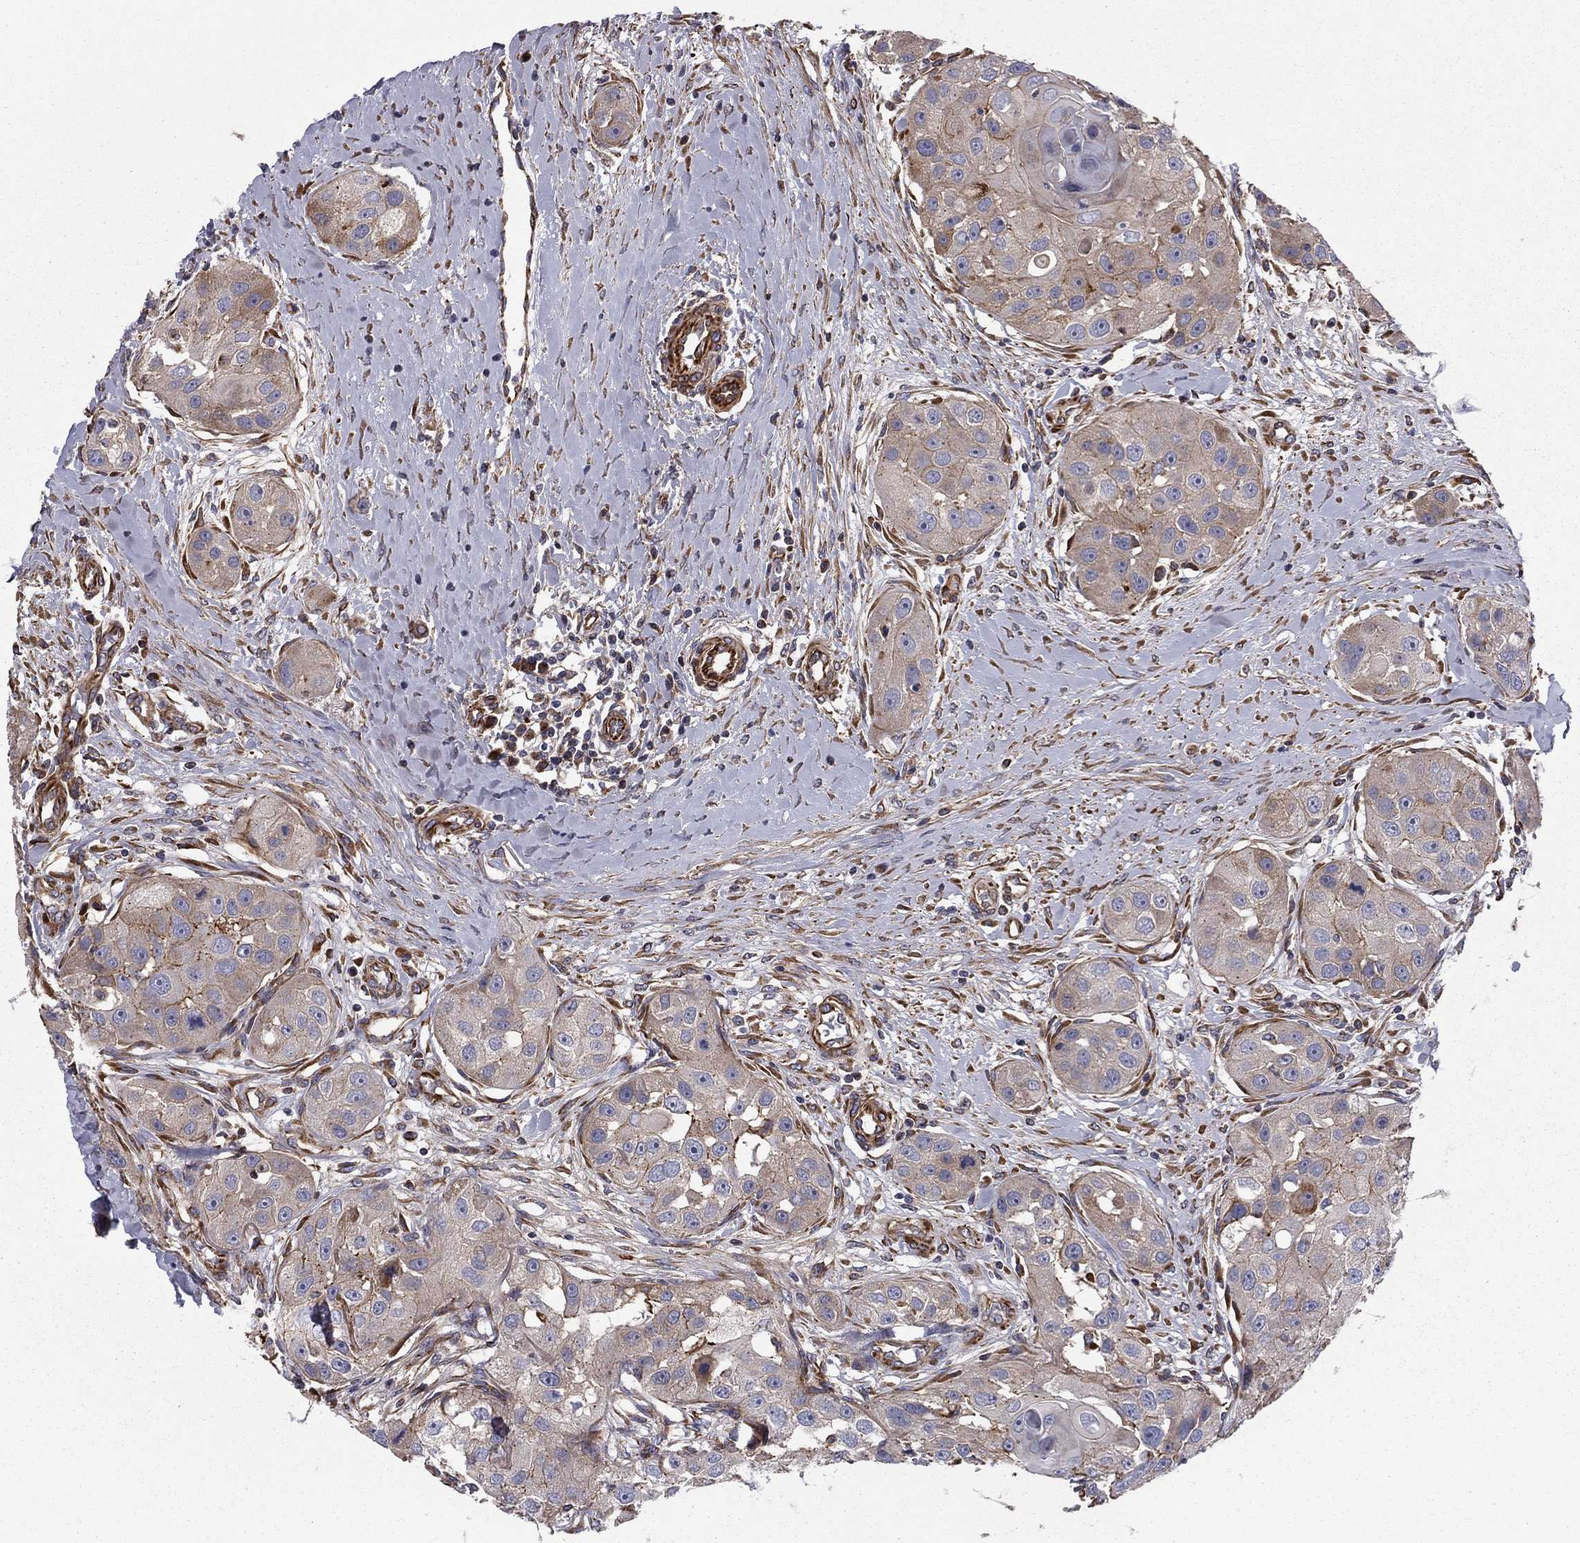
{"staining": {"intensity": "weak", "quantity": "<25%", "location": "cytoplasmic/membranous"}, "tissue": "head and neck cancer", "cell_type": "Tumor cells", "image_type": "cancer", "snomed": [{"axis": "morphology", "description": "Normal tissue, NOS"}, {"axis": "morphology", "description": "Squamous cell carcinoma, NOS"}, {"axis": "topography", "description": "Skeletal muscle"}, {"axis": "topography", "description": "Head-Neck"}], "caption": "The histopathology image shows no staining of tumor cells in squamous cell carcinoma (head and neck).", "gene": "CLSTN1", "patient": {"sex": "male", "age": 51}}